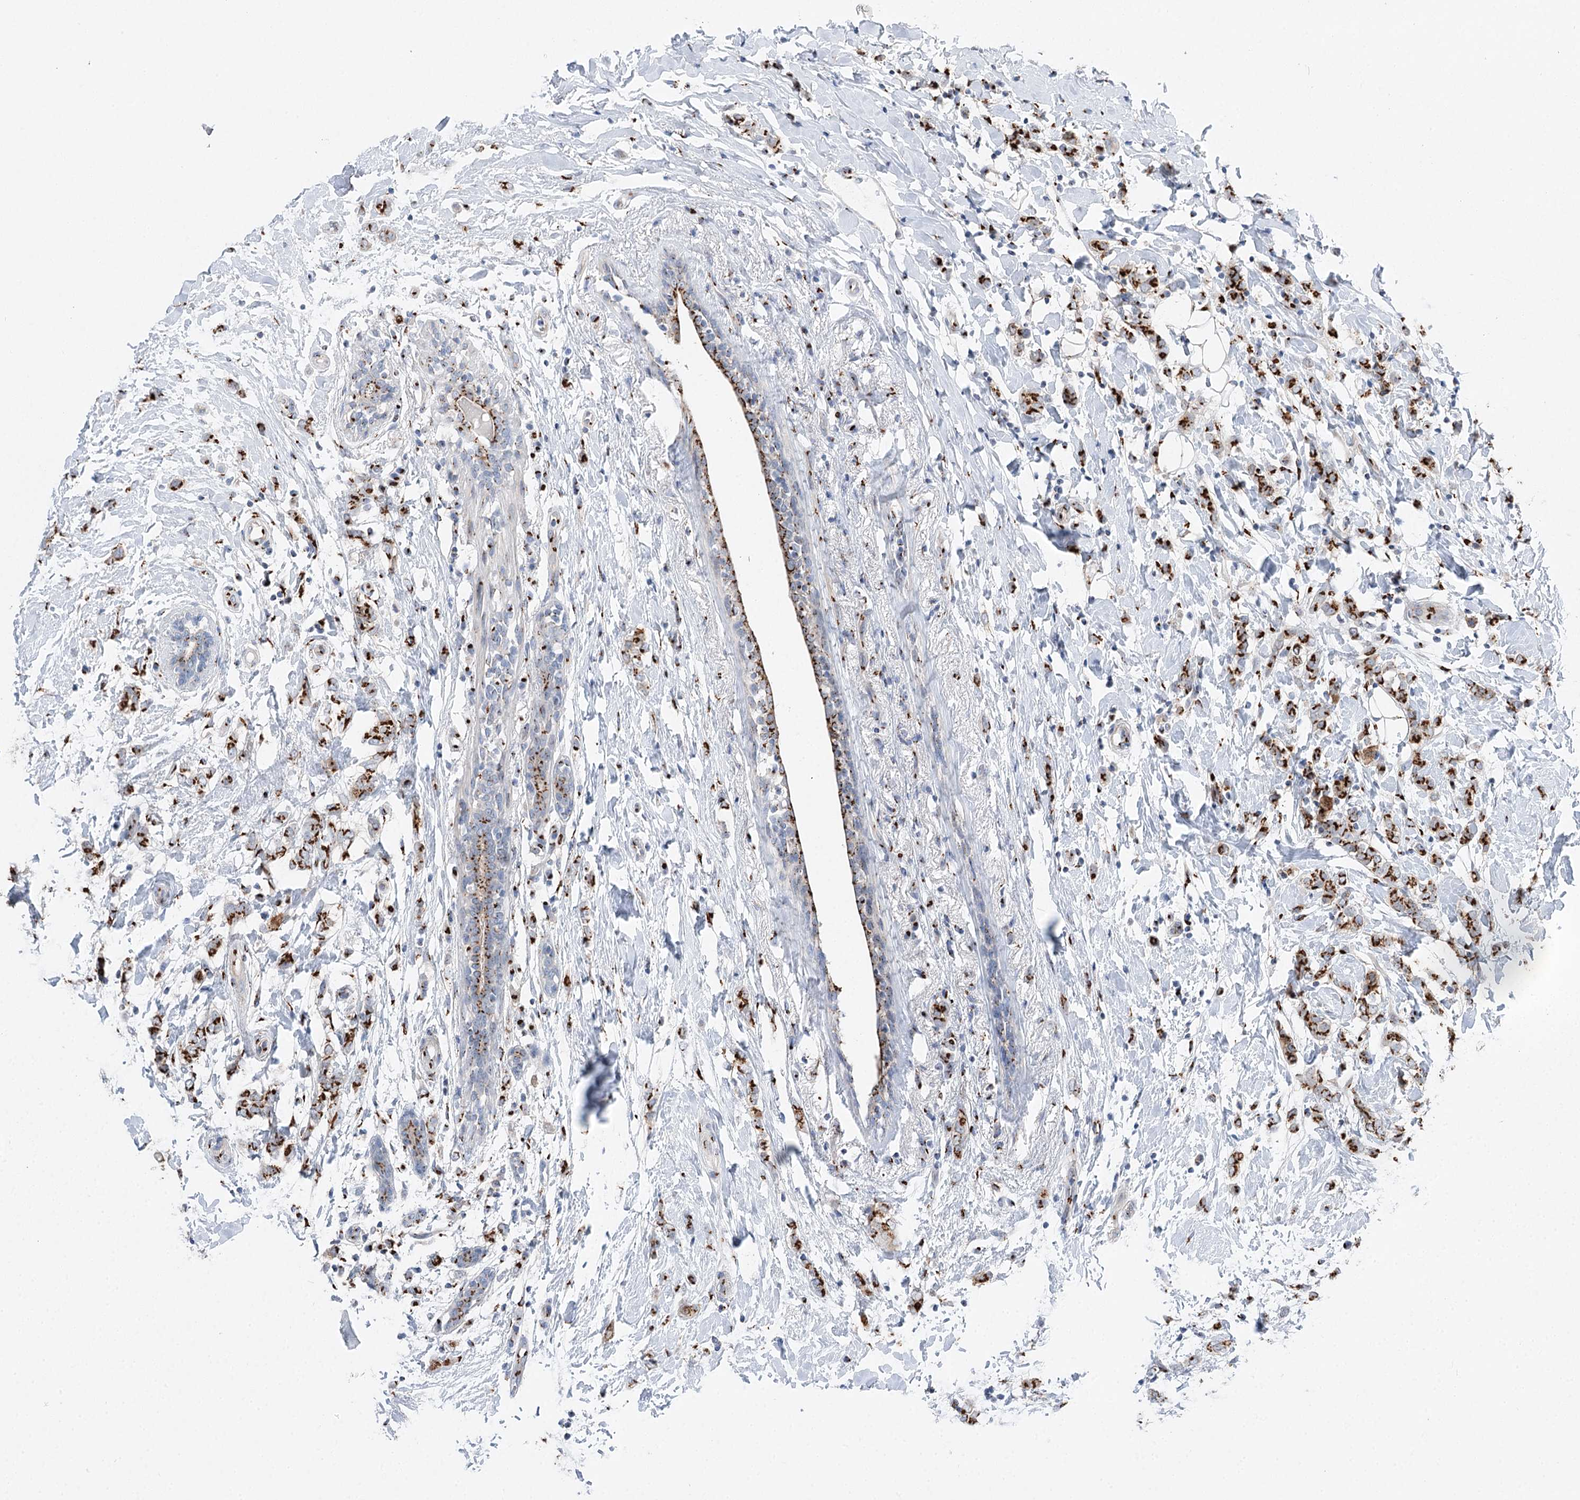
{"staining": {"intensity": "strong", "quantity": ">75%", "location": "cytoplasmic/membranous"}, "tissue": "breast cancer", "cell_type": "Tumor cells", "image_type": "cancer", "snomed": [{"axis": "morphology", "description": "Normal tissue, NOS"}, {"axis": "morphology", "description": "Lobular carcinoma"}, {"axis": "topography", "description": "Breast"}], "caption": "High-magnification brightfield microscopy of lobular carcinoma (breast) stained with DAB (brown) and counterstained with hematoxylin (blue). tumor cells exhibit strong cytoplasmic/membranous staining is present in about>75% of cells.", "gene": "TMEM165", "patient": {"sex": "female", "age": 47}}